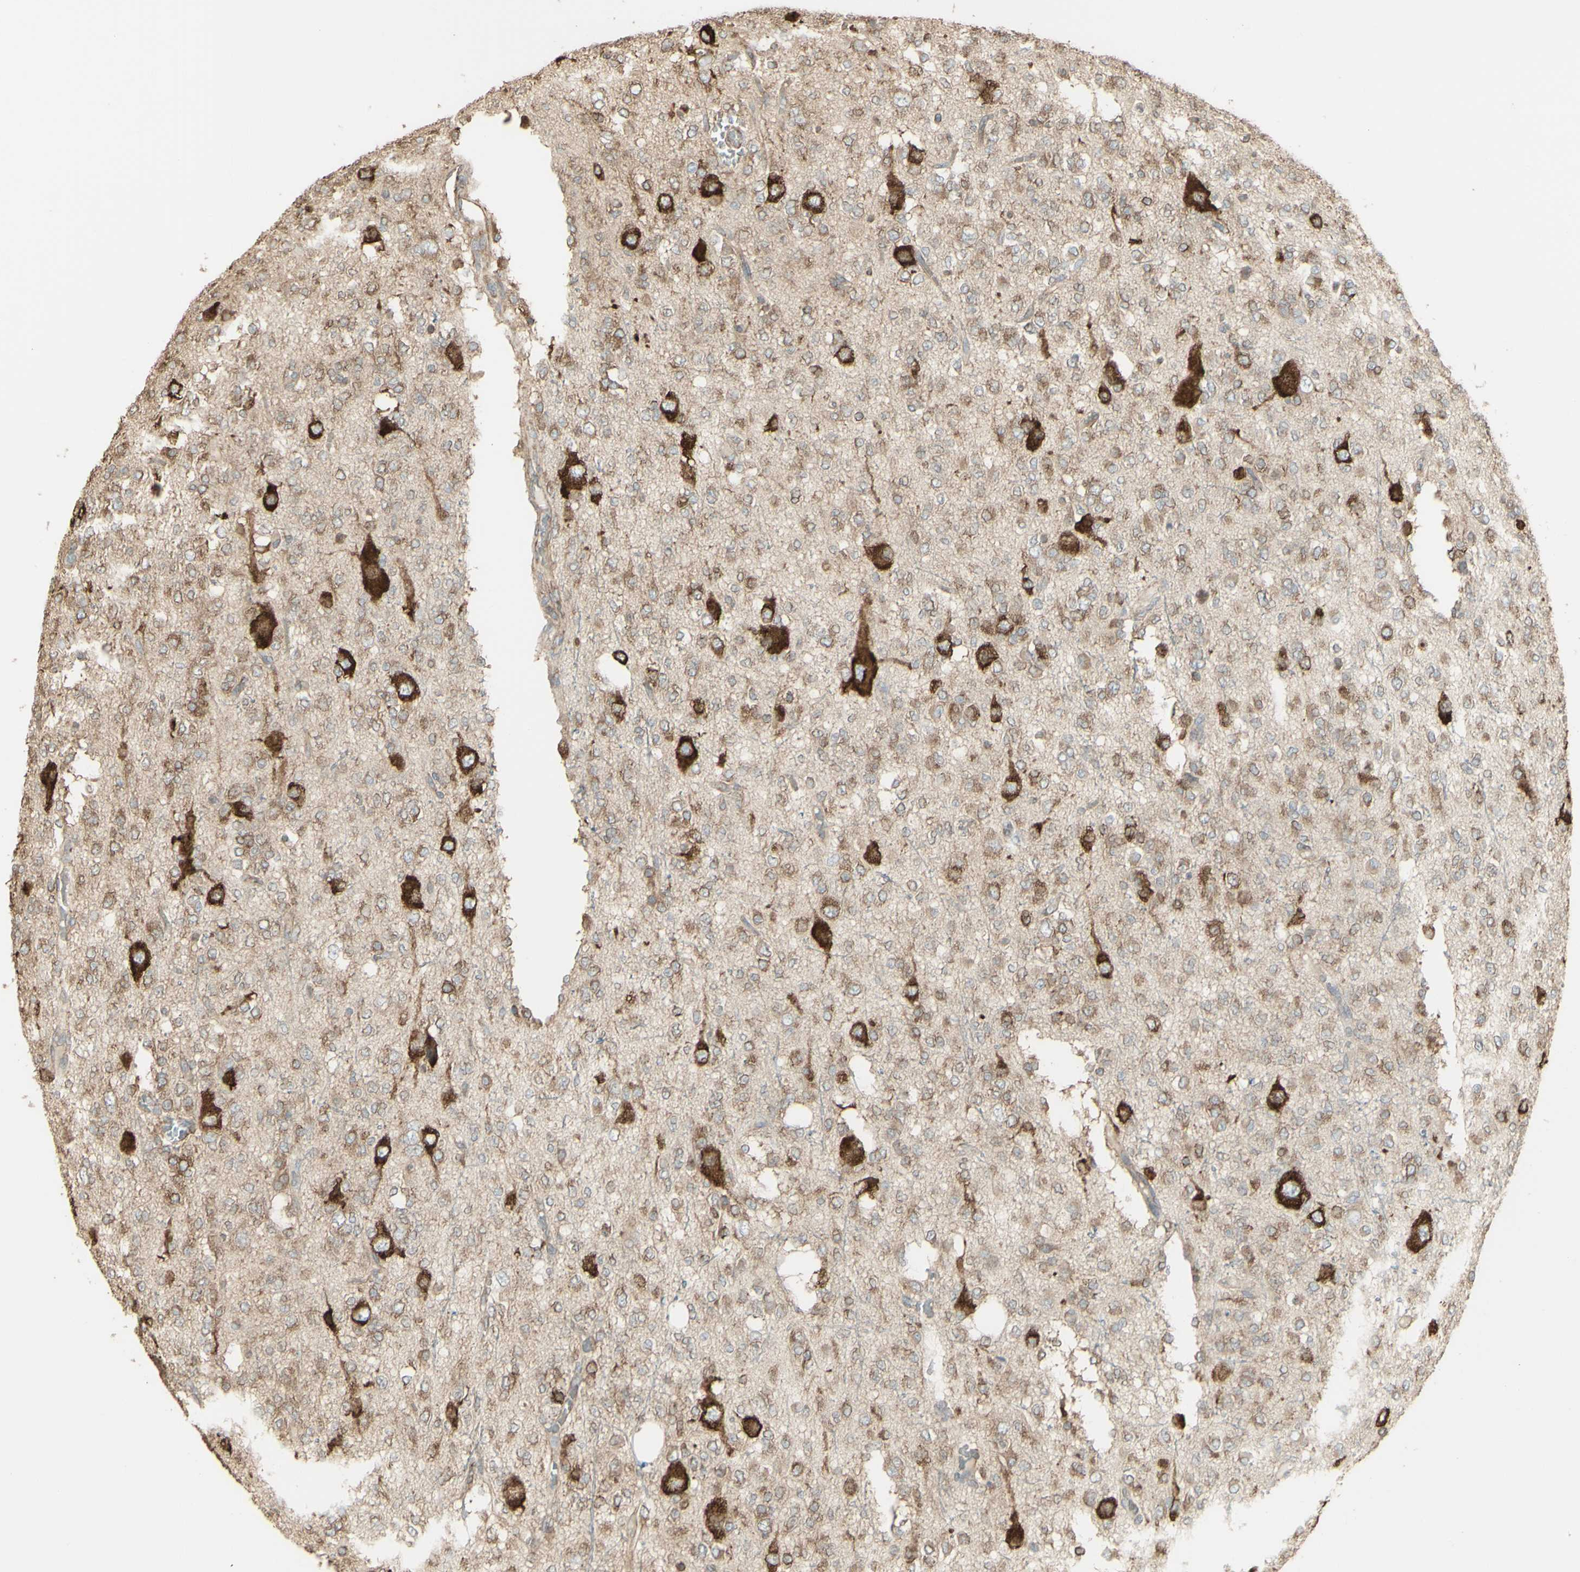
{"staining": {"intensity": "negative", "quantity": "none", "location": "none"}, "tissue": "glioma", "cell_type": "Tumor cells", "image_type": "cancer", "snomed": [{"axis": "morphology", "description": "Glioma, malignant, Low grade"}, {"axis": "topography", "description": "Brain"}], "caption": "DAB immunohistochemical staining of human glioma shows no significant expression in tumor cells.", "gene": "EEF1B2", "patient": {"sex": "male", "age": 38}}